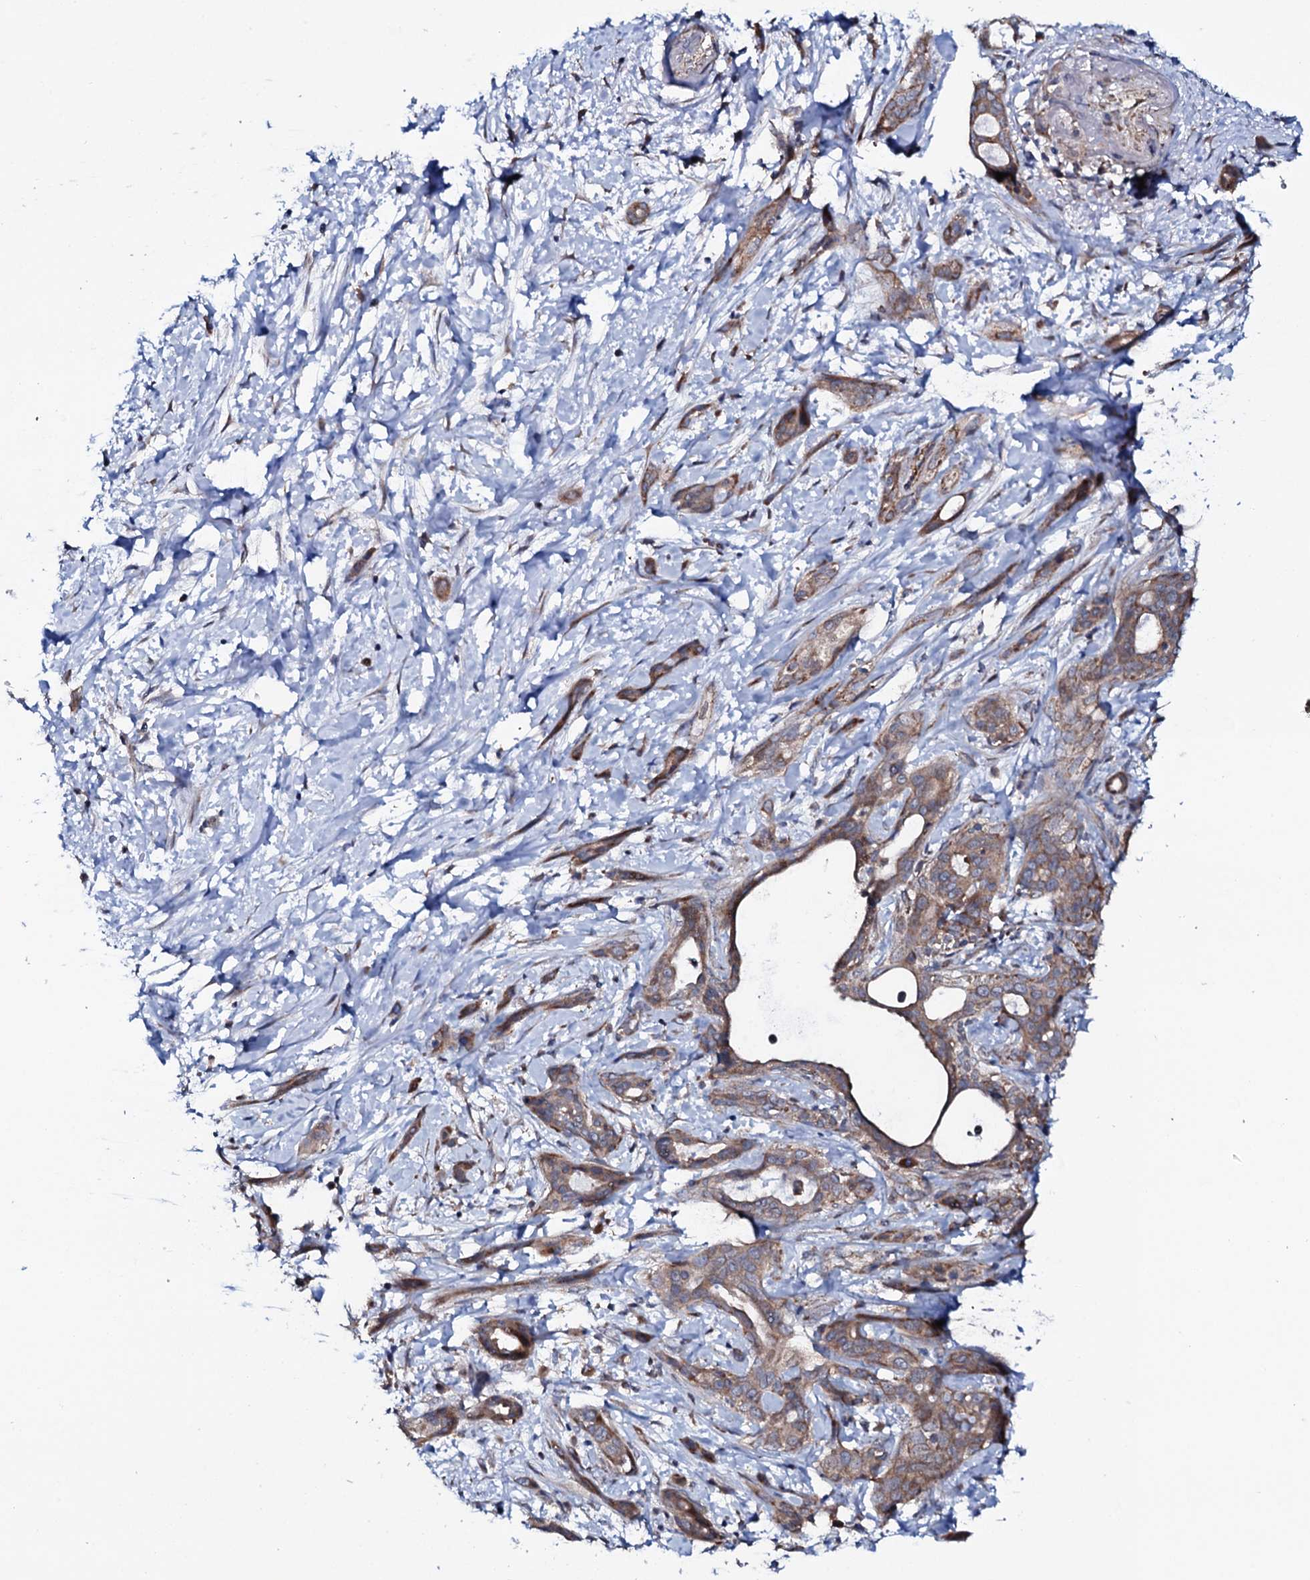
{"staining": {"intensity": "moderate", "quantity": ">75%", "location": "cytoplasmic/membranous"}, "tissue": "pancreatic cancer", "cell_type": "Tumor cells", "image_type": "cancer", "snomed": [{"axis": "morphology", "description": "Normal tissue, NOS"}, {"axis": "morphology", "description": "Adenocarcinoma, NOS"}, {"axis": "topography", "description": "Pancreas"}, {"axis": "topography", "description": "Peripheral nerve tissue"}], "caption": "Human adenocarcinoma (pancreatic) stained with a protein marker demonstrates moderate staining in tumor cells.", "gene": "PPP1R3D", "patient": {"sex": "female", "age": 63}}